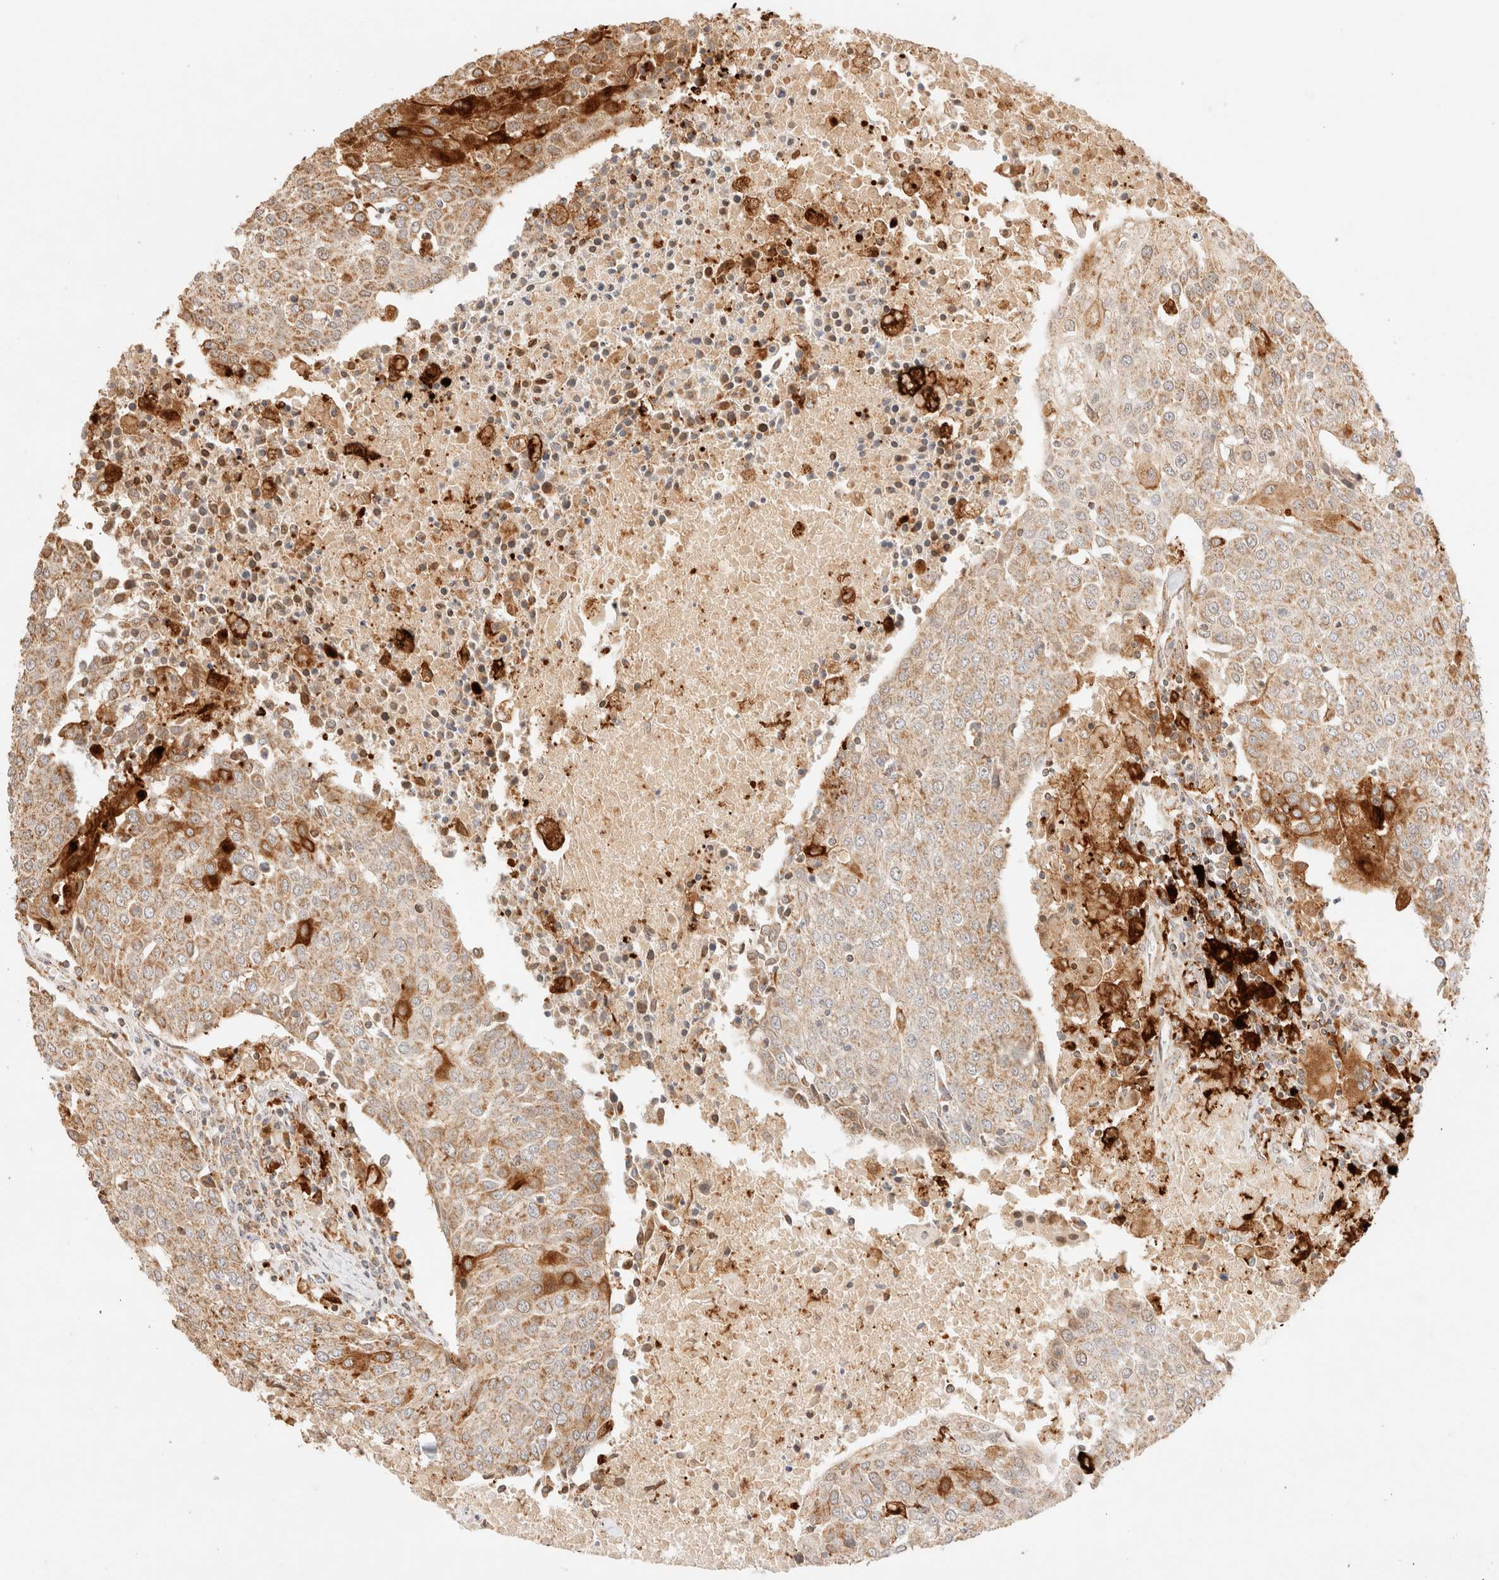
{"staining": {"intensity": "moderate", "quantity": "25%-75%", "location": "cytoplasmic/membranous"}, "tissue": "urothelial cancer", "cell_type": "Tumor cells", "image_type": "cancer", "snomed": [{"axis": "morphology", "description": "Urothelial carcinoma, High grade"}, {"axis": "topography", "description": "Urinary bladder"}], "caption": "Tumor cells demonstrate medium levels of moderate cytoplasmic/membranous expression in approximately 25%-75% of cells in human urothelial cancer. (DAB (3,3'-diaminobenzidine) = brown stain, brightfield microscopy at high magnification).", "gene": "TACO1", "patient": {"sex": "female", "age": 85}}